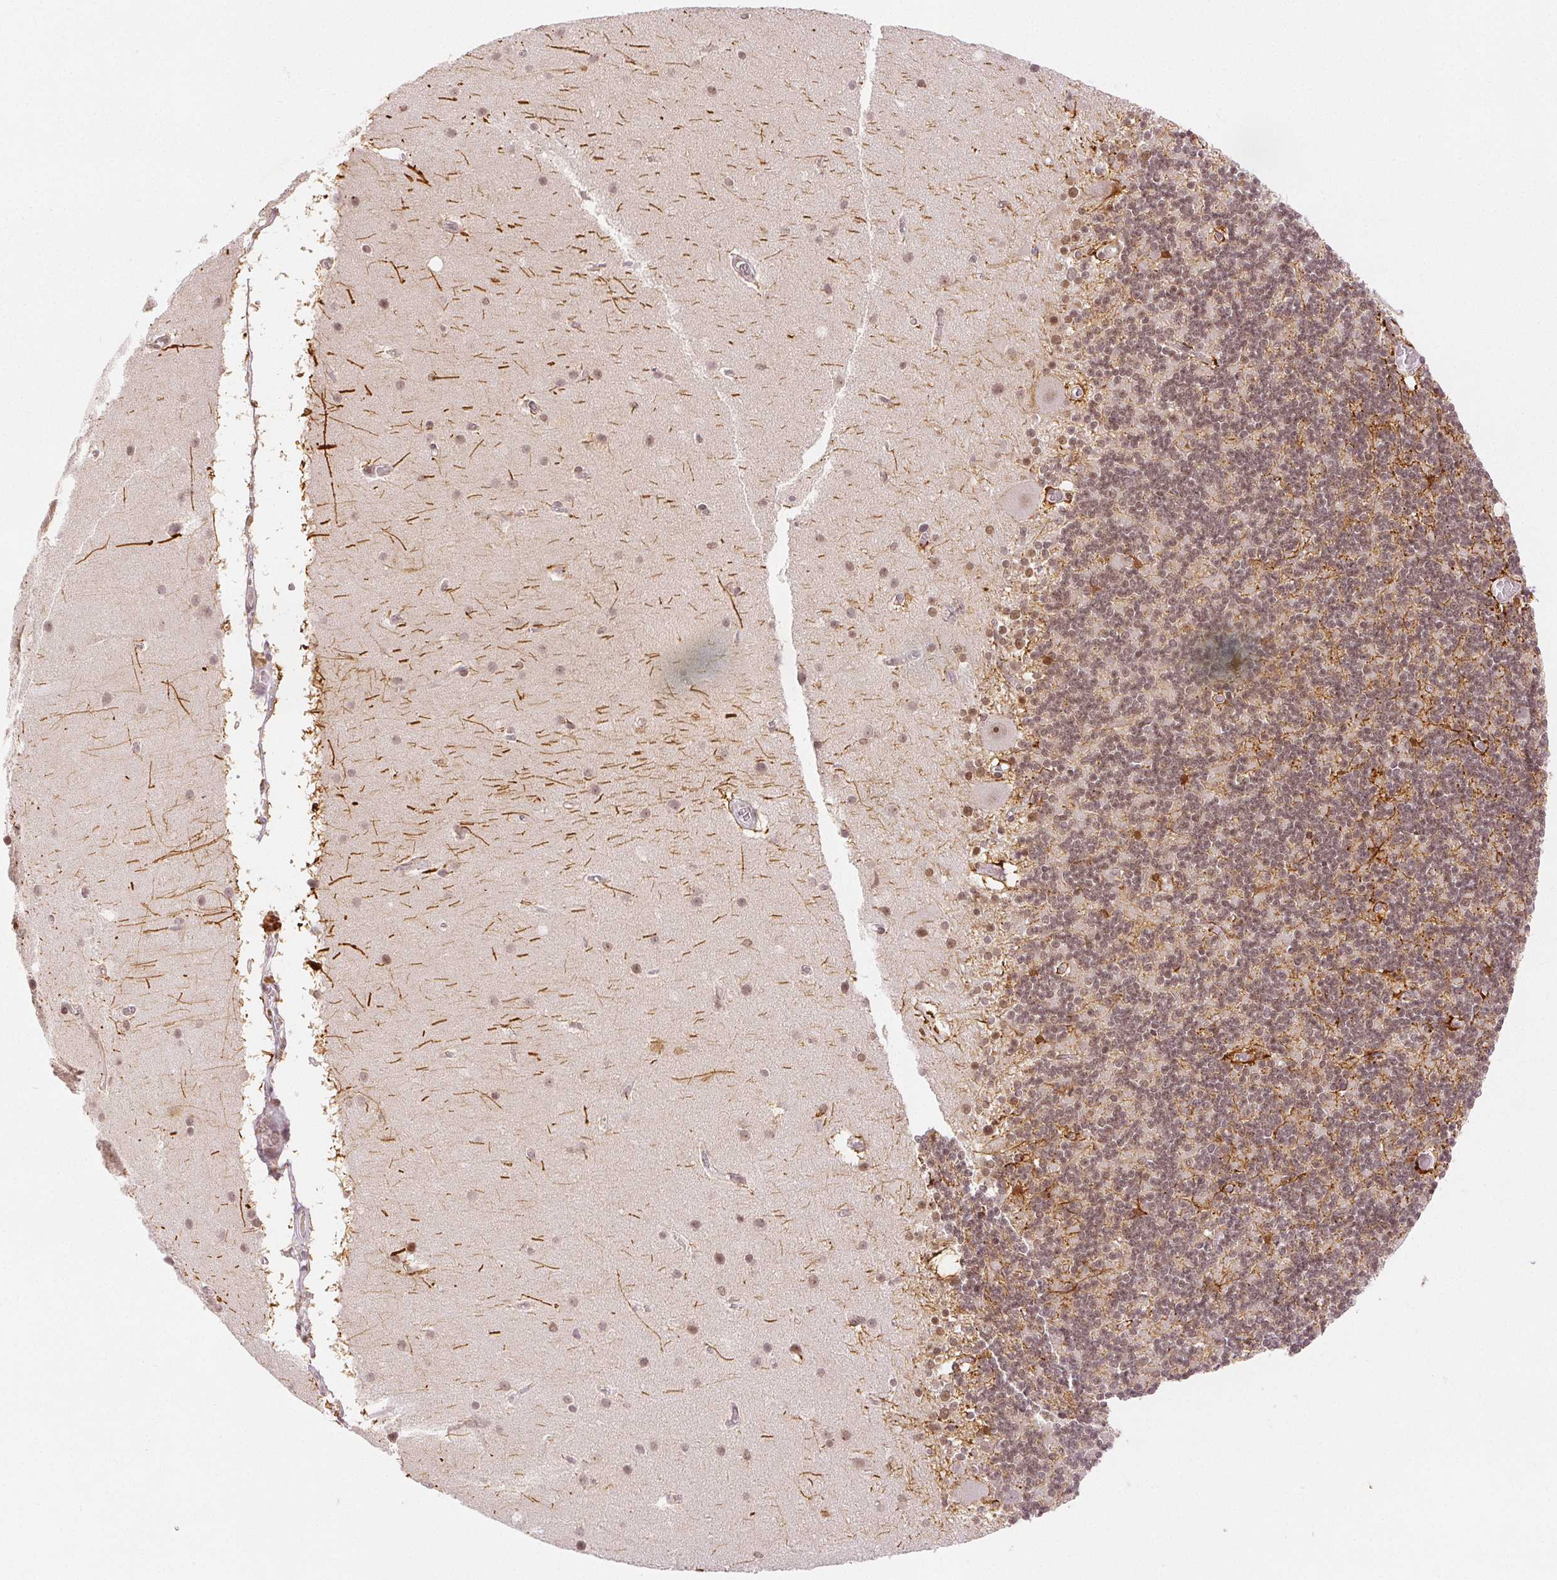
{"staining": {"intensity": "moderate", "quantity": "<25%", "location": "nuclear"}, "tissue": "cerebellum", "cell_type": "Cells in granular layer", "image_type": "normal", "snomed": [{"axis": "morphology", "description": "Normal tissue, NOS"}, {"axis": "topography", "description": "Cerebellum"}], "caption": "A histopathology image of human cerebellum stained for a protein shows moderate nuclear brown staining in cells in granular layer. Using DAB (brown) and hematoxylin (blue) stains, captured at high magnification using brightfield microscopy.", "gene": "DEK", "patient": {"sex": "male", "age": 70}}